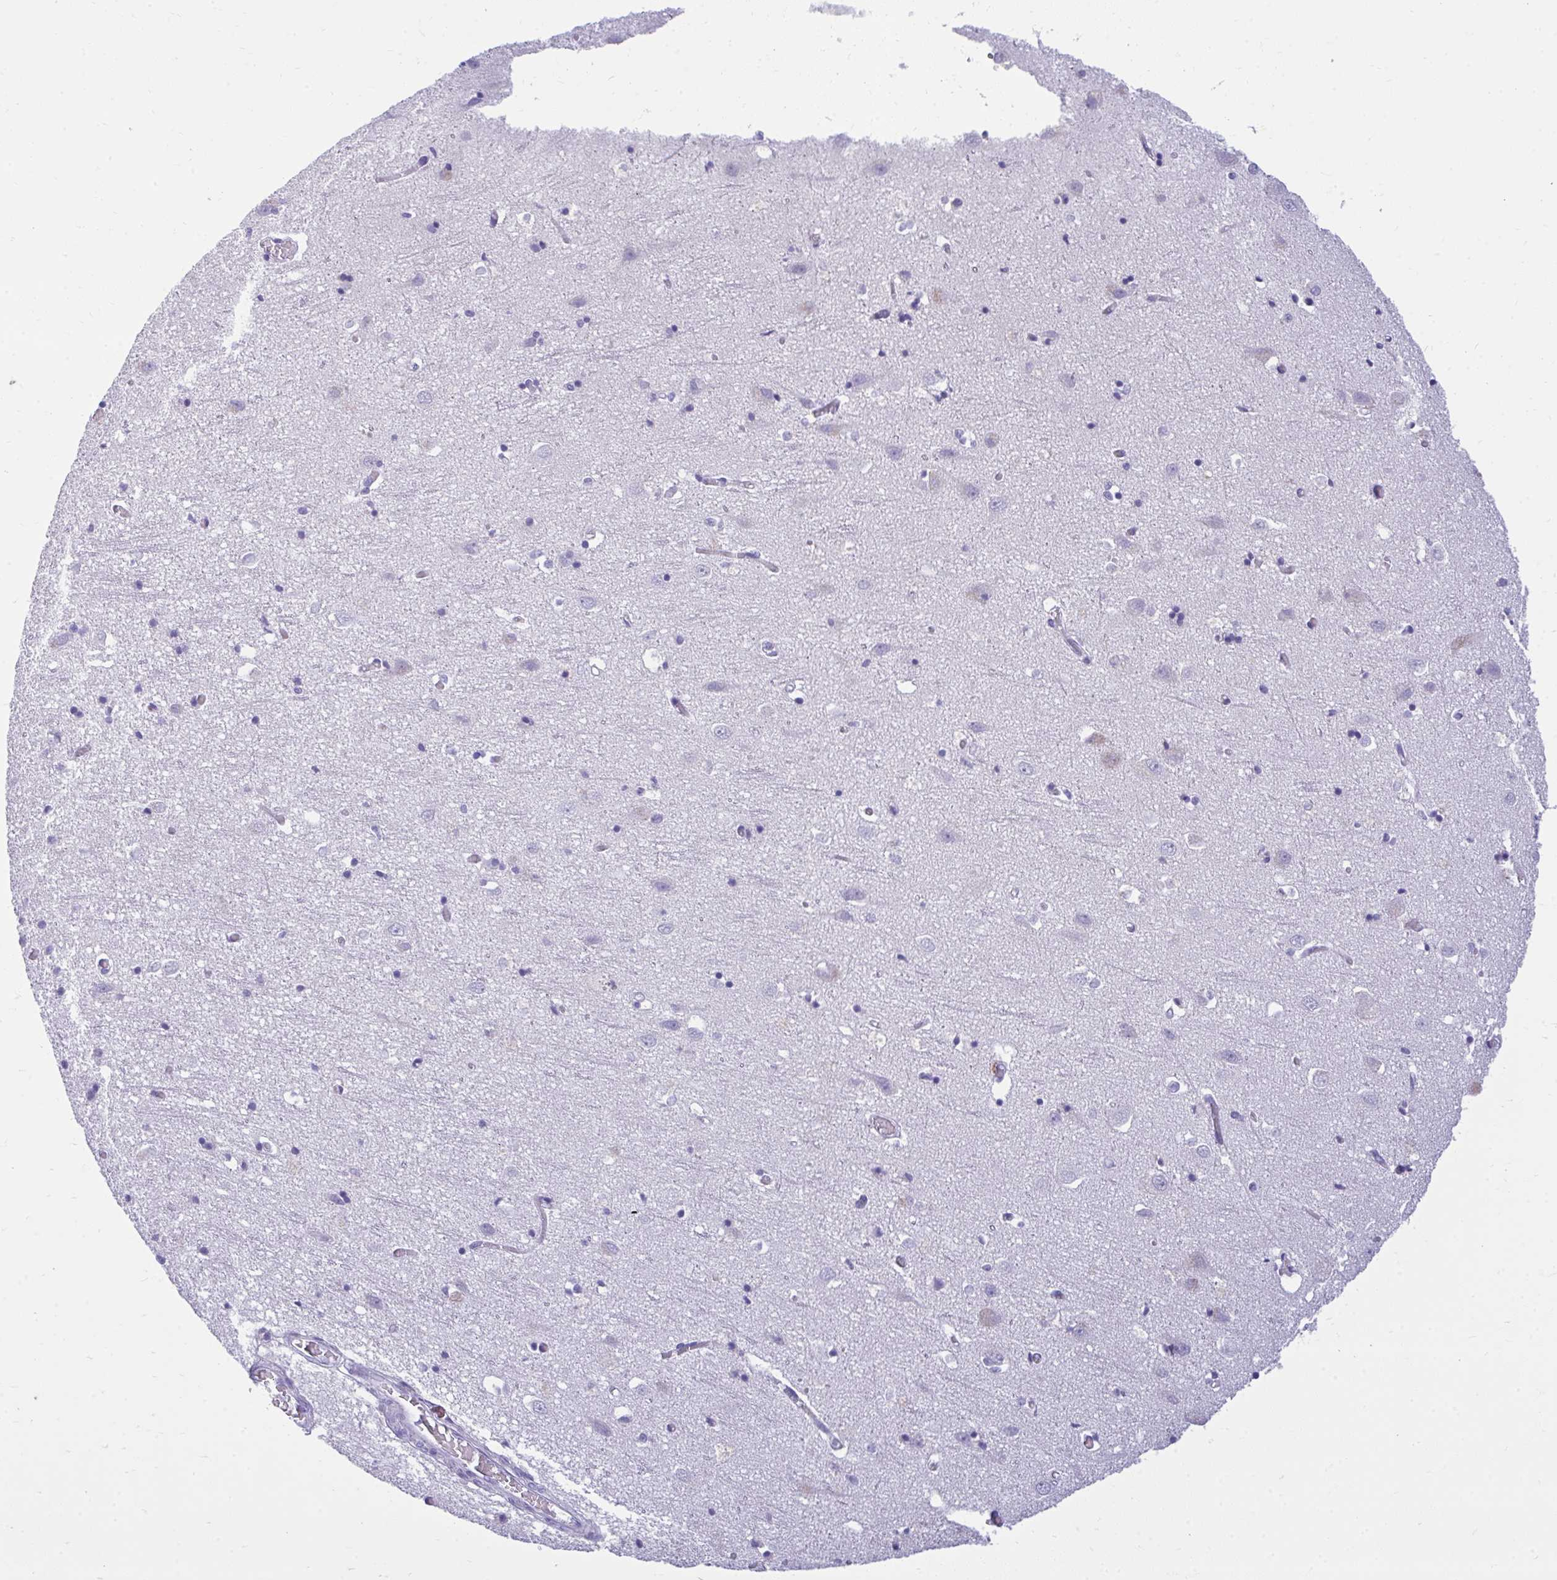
{"staining": {"intensity": "negative", "quantity": "none", "location": "none"}, "tissue": "cerebral cortex", "cell_type": "Endothelial cells", "image_type": "normal", "snomed": [{"axis": "morphology", "description": "Normal tissue, NOS"}, {"axis": "topography", "description": "Cerebral cortex"}], "caption": "Protein analysis of normal cerebral cortex shows no significant staining in endothelial cells.", "gene": "AIG1", "patient": {"sex": "male", "age": 70}}